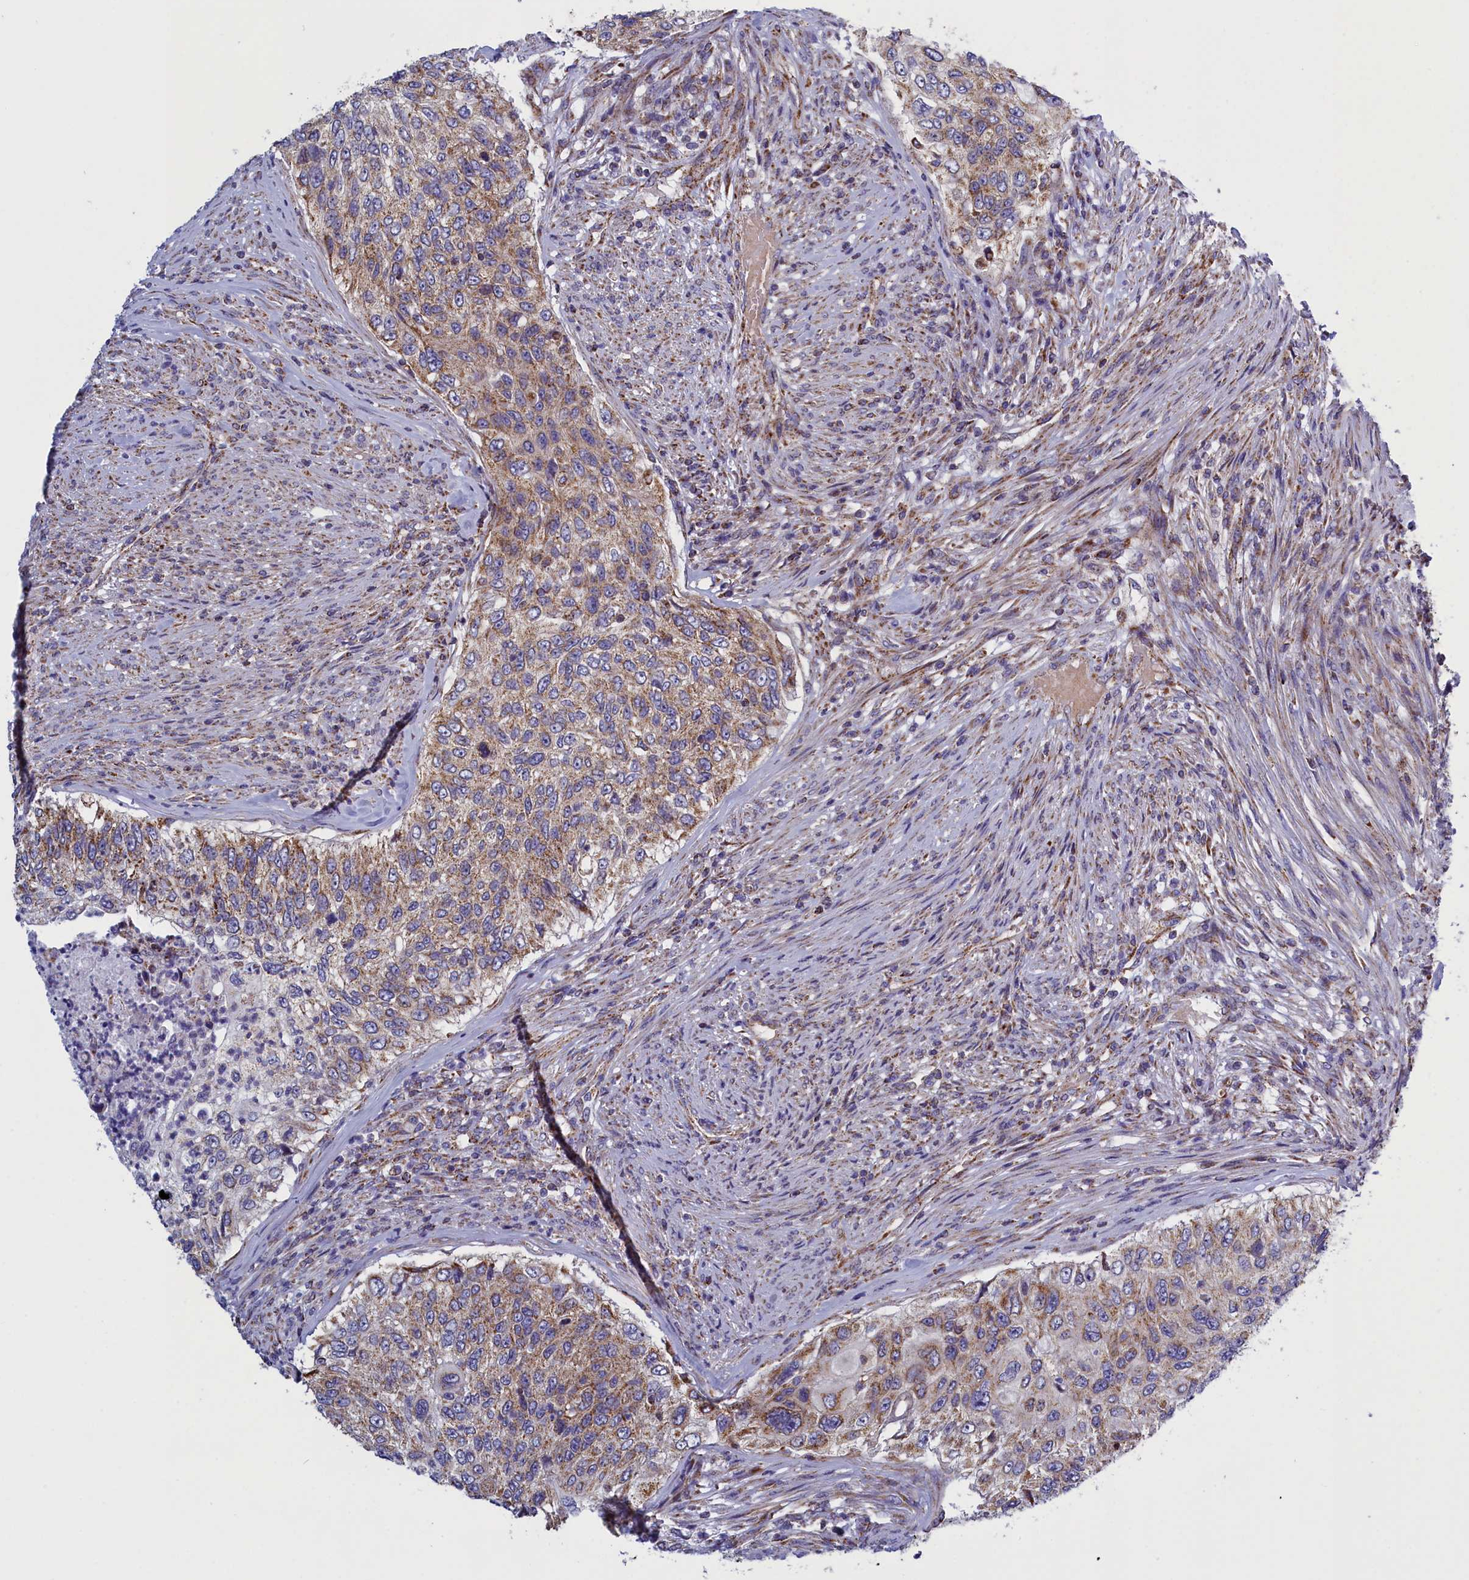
{"staining": {"intensity": "moderate", "quantity": "25%-75%", "location": "cytoplasmic/membranous"}, "tissue": "urothelial cancer", "cell_type": "Tumor cells", "image_type": "cancer", "snomed": [{"axis": "morphology", "description": "Urothelial carcinoma, High grade"}, {"axis": "topography", "description": "Urinary bladder"}], "caption": "Human high-grade urothelial carcinoma stained with a brown dye demonstrates moderate cytoplasmic/membranous positive positivity in approximately 25%-75% of tumor cells.", "gene": "IFT122", "patient": {"sex": "female", "age": 60}}